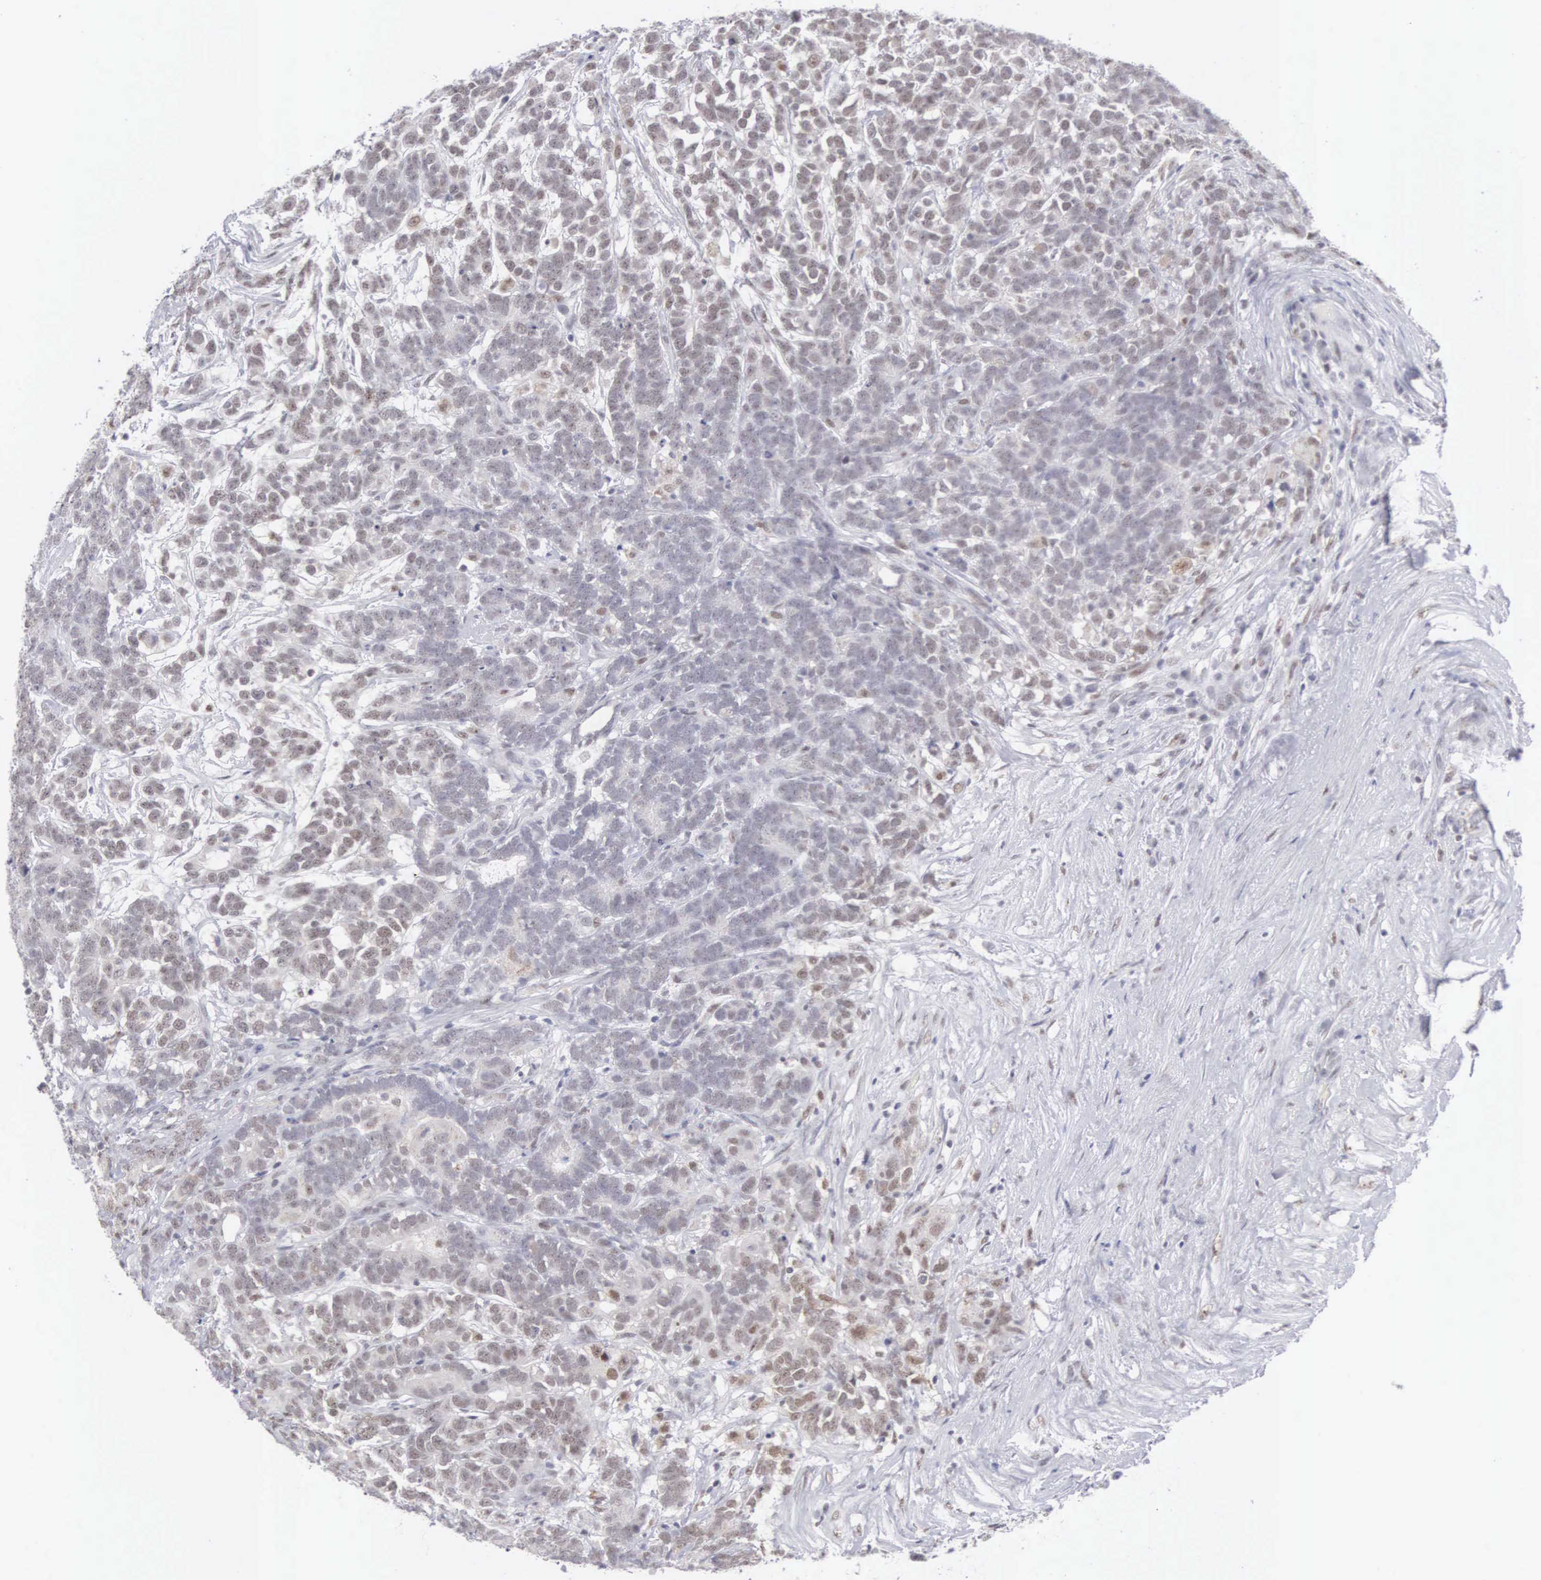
{"staining": {"intensity": "weak", "quantity": "25%-75%", "location": "nuclear"}, "tissue": "testis cancer", "cell_type": "Tumor cells", "image_type": "cancer", "snomed": [{"axis": "morphology", "description": "Carcinoma, Embryonal, NOS"}, {"axis": "topography", "description": "Testis"}], "caption": "Brown immunohistochemical staining in testis embryonal carcinoma demonstrates weak nuclear positivity in approximately 25%-75% of tumor cells.", "gene": "MNAT1", "patient": {"sex": "male", "age": 26}}